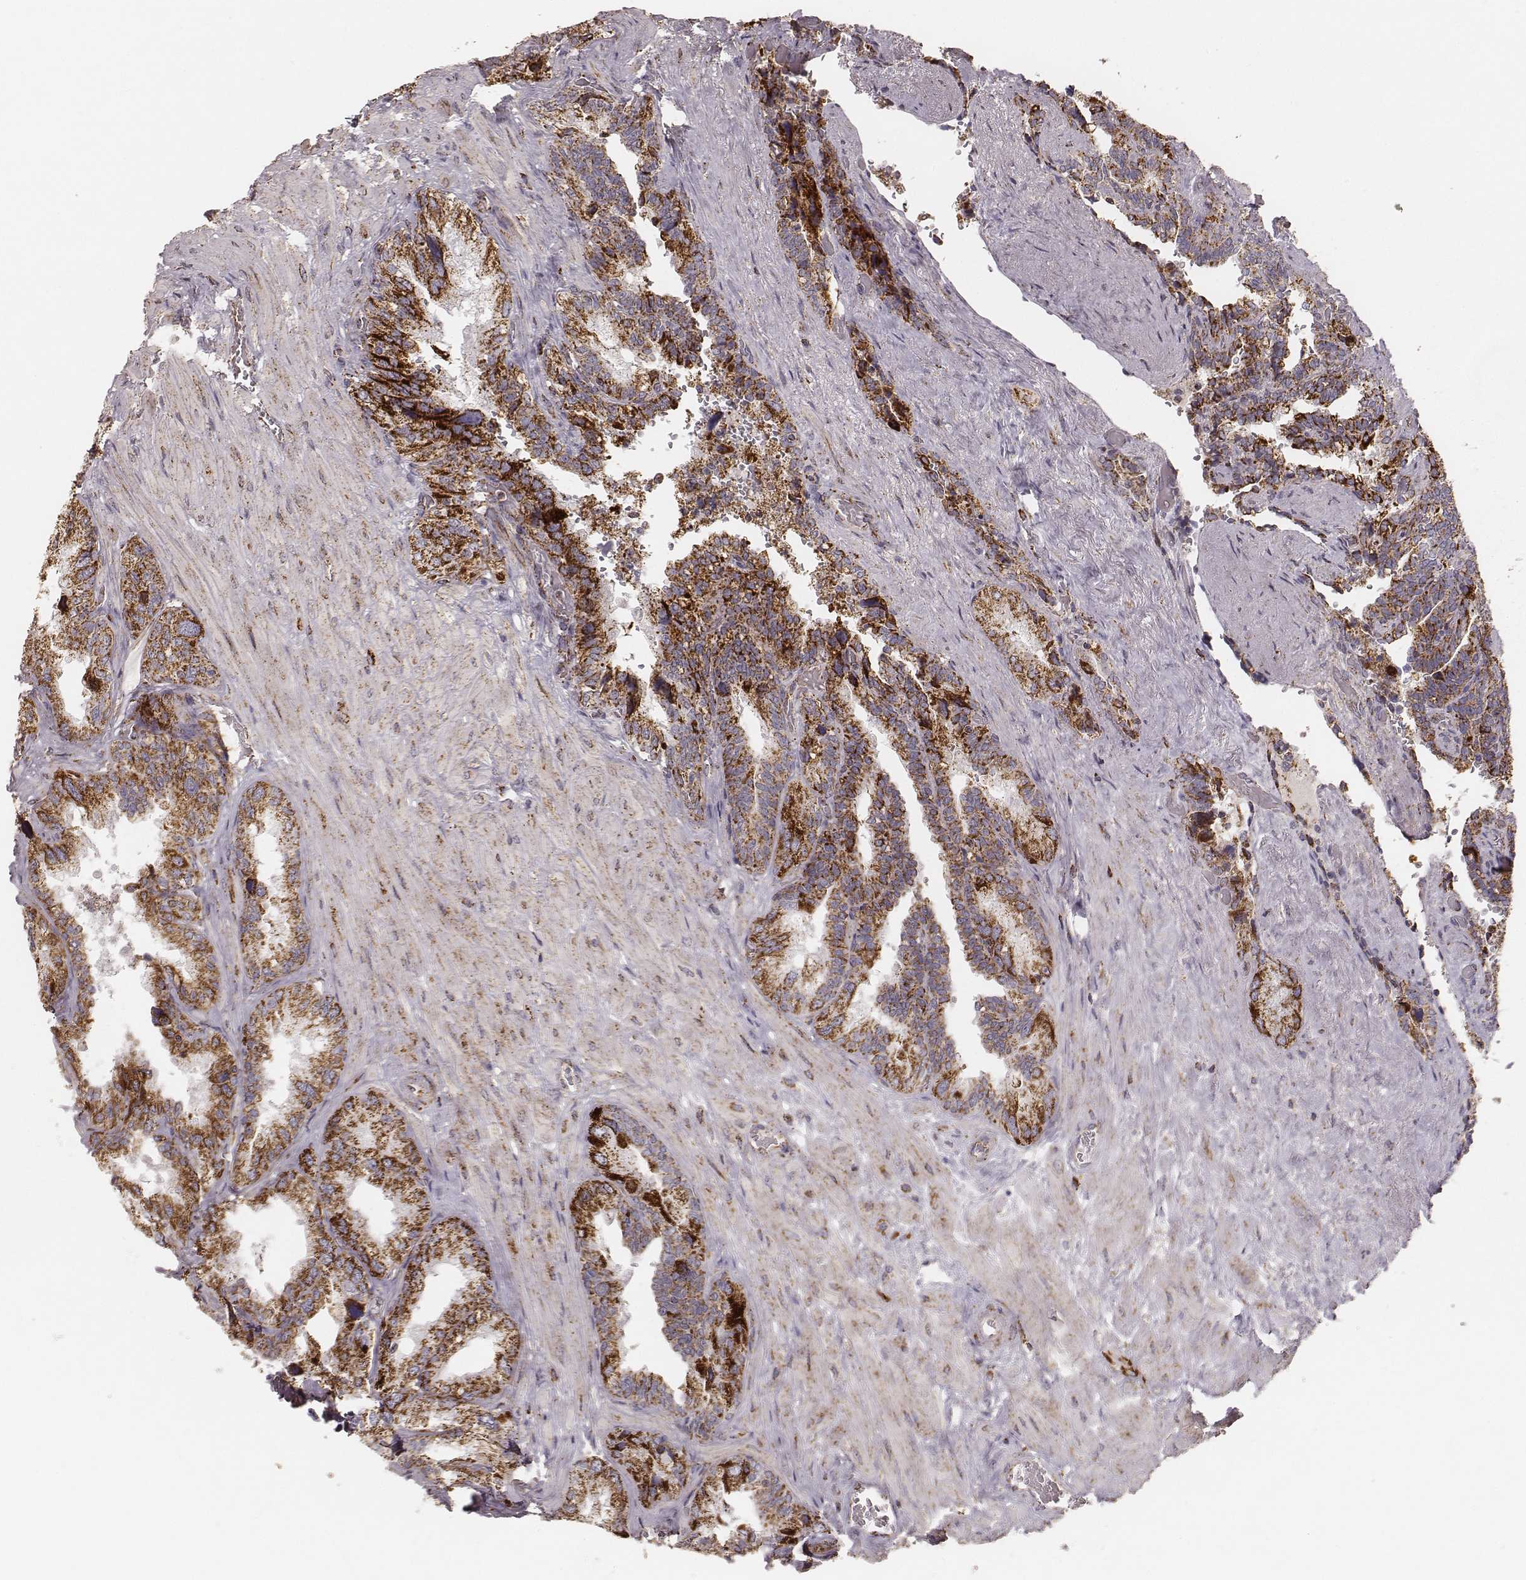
{"staining": {"intensity": "strong", "quantity": ">75%", "location": "cytoplasmic/membranous"}, "tissue": "seminal vesicle", "cell_type": "Glandular cells", "image_type": "normal", "snomed": [{"axis": "morphology", "description": "Normal tissue, NOS"}, {"axis": "topography", "description": "Seminal veicle"}], "caption": "High-magnification brightfield microscopy of benign seminal vesicle stained with DAB (brown) and counterstained with hematoxylin (blue). glandular cells exhibit strong cytoplasmic/membranous expression is identified in about>75% of cells.", "gene": "CS", "patient": {"sex": "male", "age": 69}}